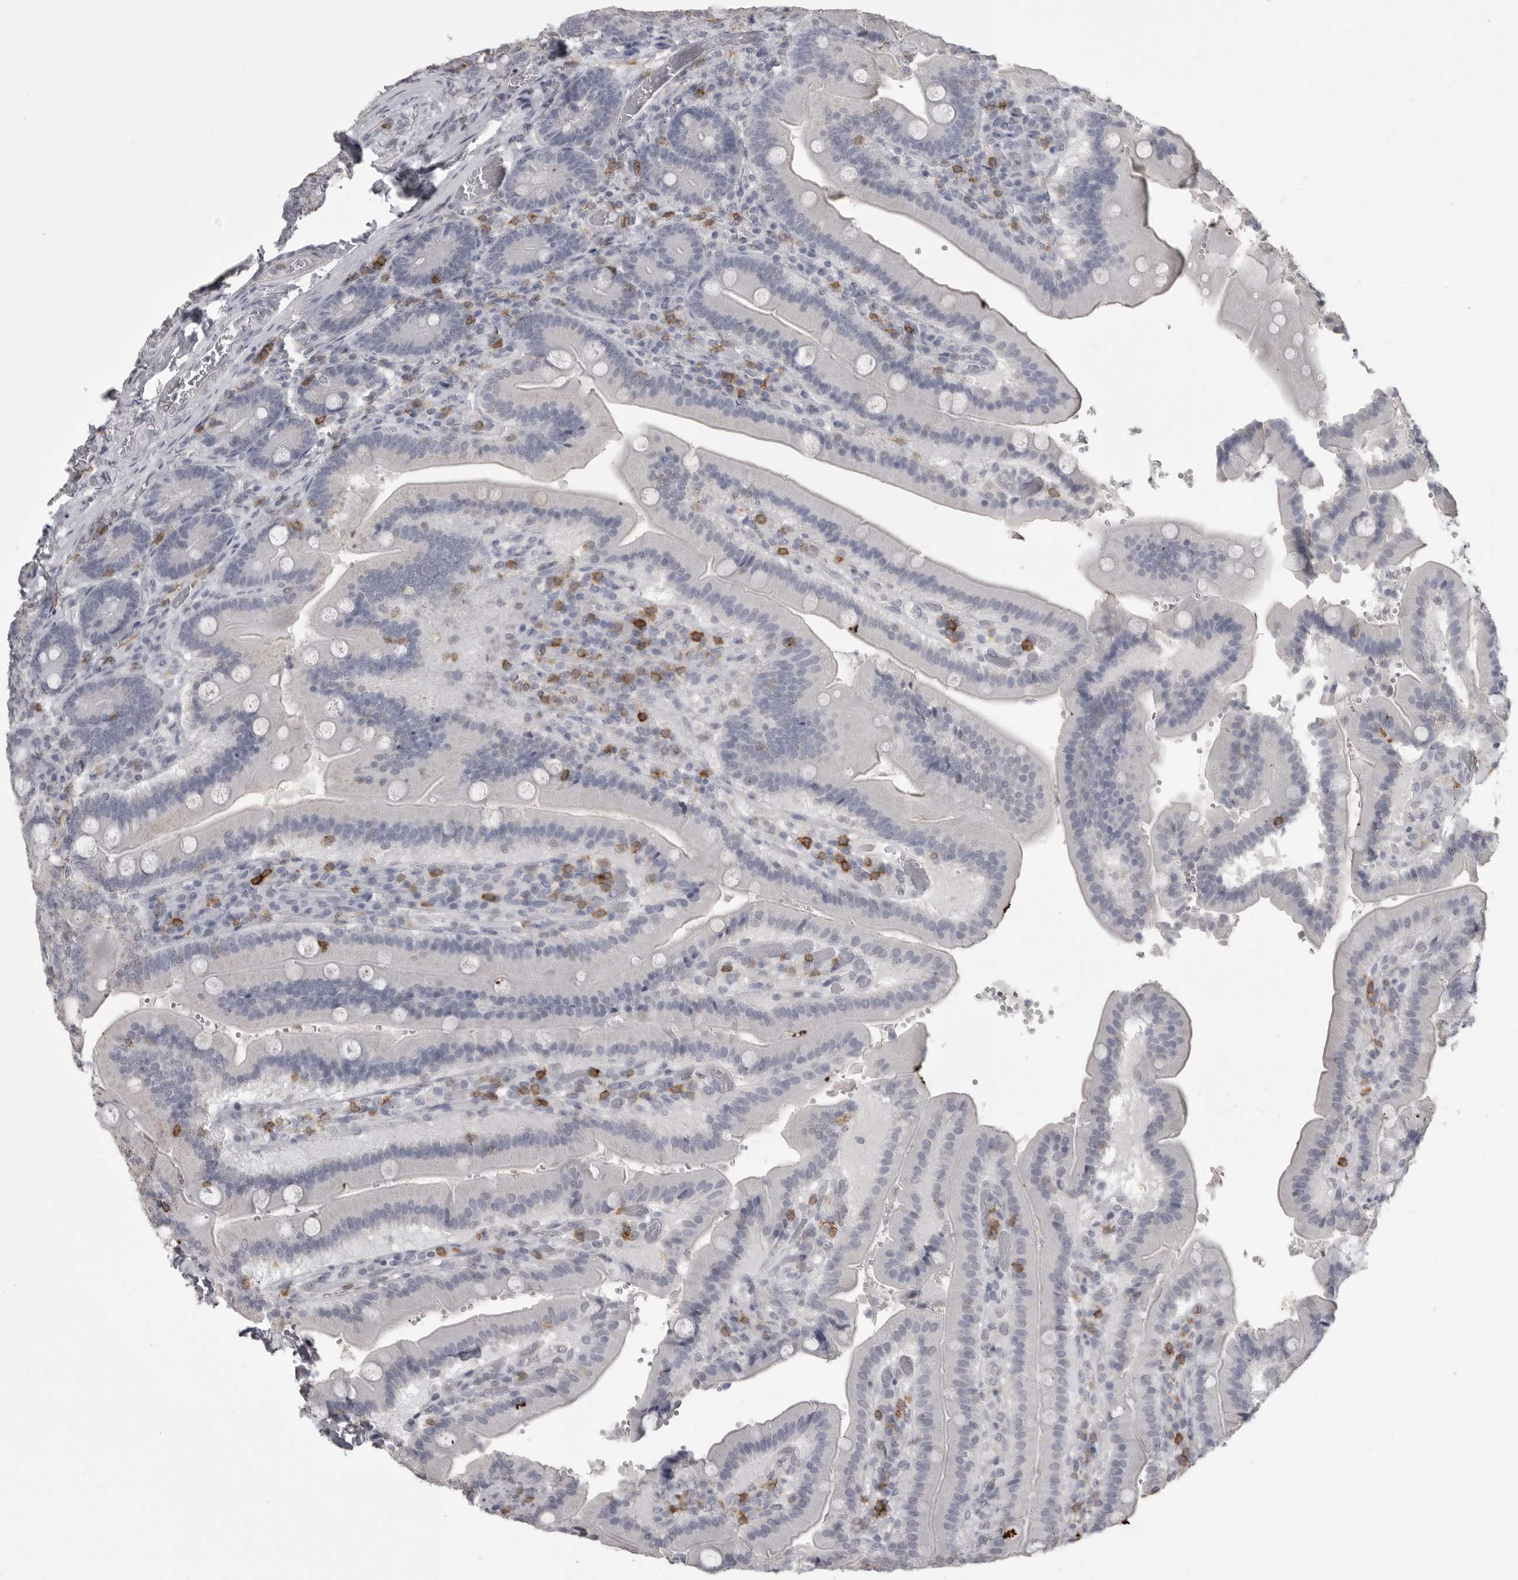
{"staining": {"intensity": "negative", "quantity": "none", "location": "none"}, "tissue": "duodenum", "cell_type": "Glandular cells", "image_type": "normal", "snomed": [{"axis": "morphology", "description": "Normal tissue, NOS"}, {"axis": "topography", "description": "Duodenum"}], "caption": "DAB (3,3'-diaminobenzidine) immunohistochemical staining of normal duodenum reveals no significant expression in glandular cells. Brightfield microscopy of IHC stained with DAB (brown) and hematoxylin (blue), captured at high magnification.", "gene": "ITGAL", "patient": {"sex": "female", "age": 62}}